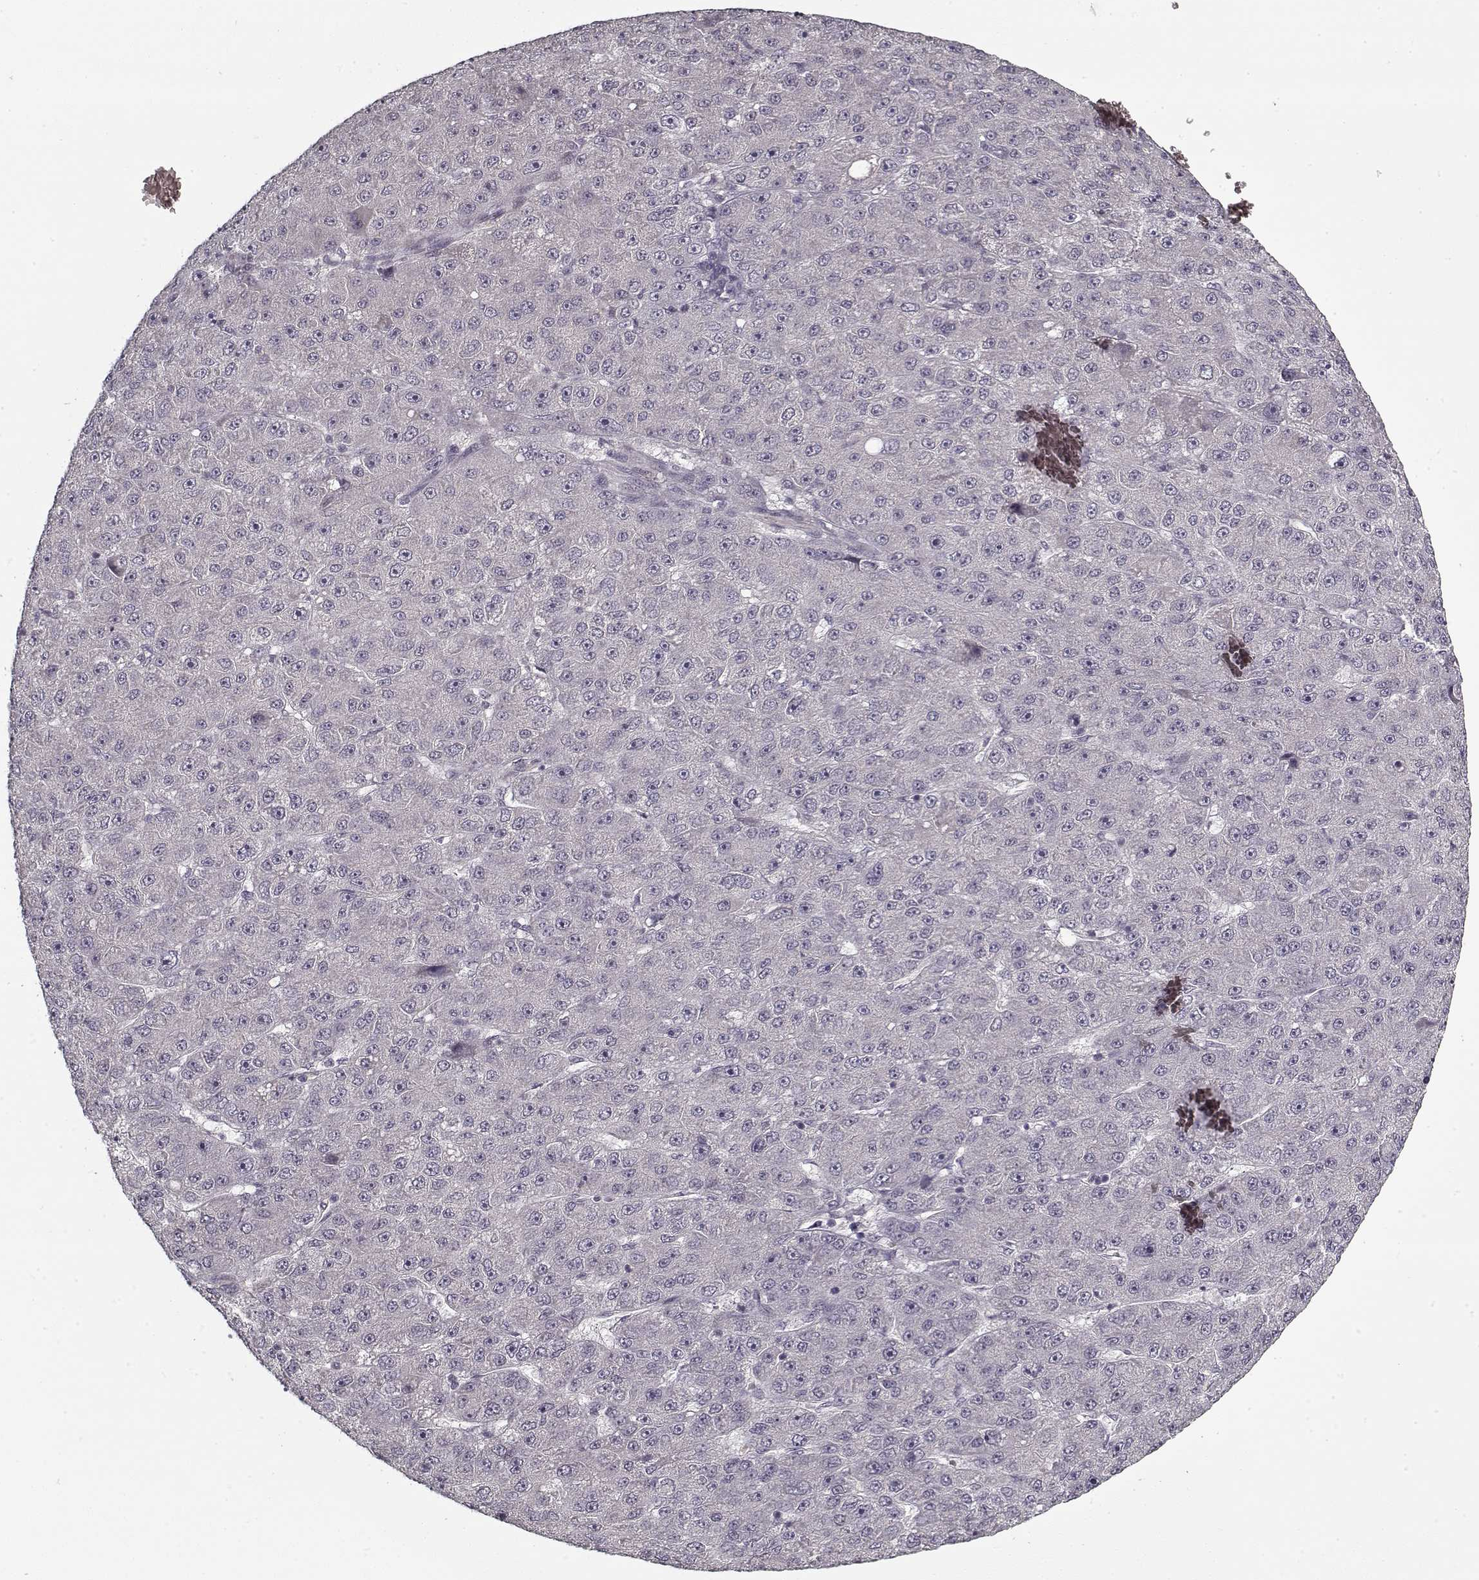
{"staining": {"intensity": "negative", "quantity": "none", "location": "none"}, "tissue": "liver cancer", "cell_type": "Tumor cells", "image_type": "cancer", "snomed": [{"axis": "morphology", "description": "Carcinoma, Hepatocellular, NOS"}, {"axis": "topography", "description": "Liver"}], "caption": "There is no significant expression in tumor cells of liver cancer. Brightfield microscopy of immunohistochemistry (IHC) stained with DAB (brown) and hematoxylin (blue), captured at high magnification.", "gene": "LAMA2", "patient": {"sex": "male", "age": 67}}